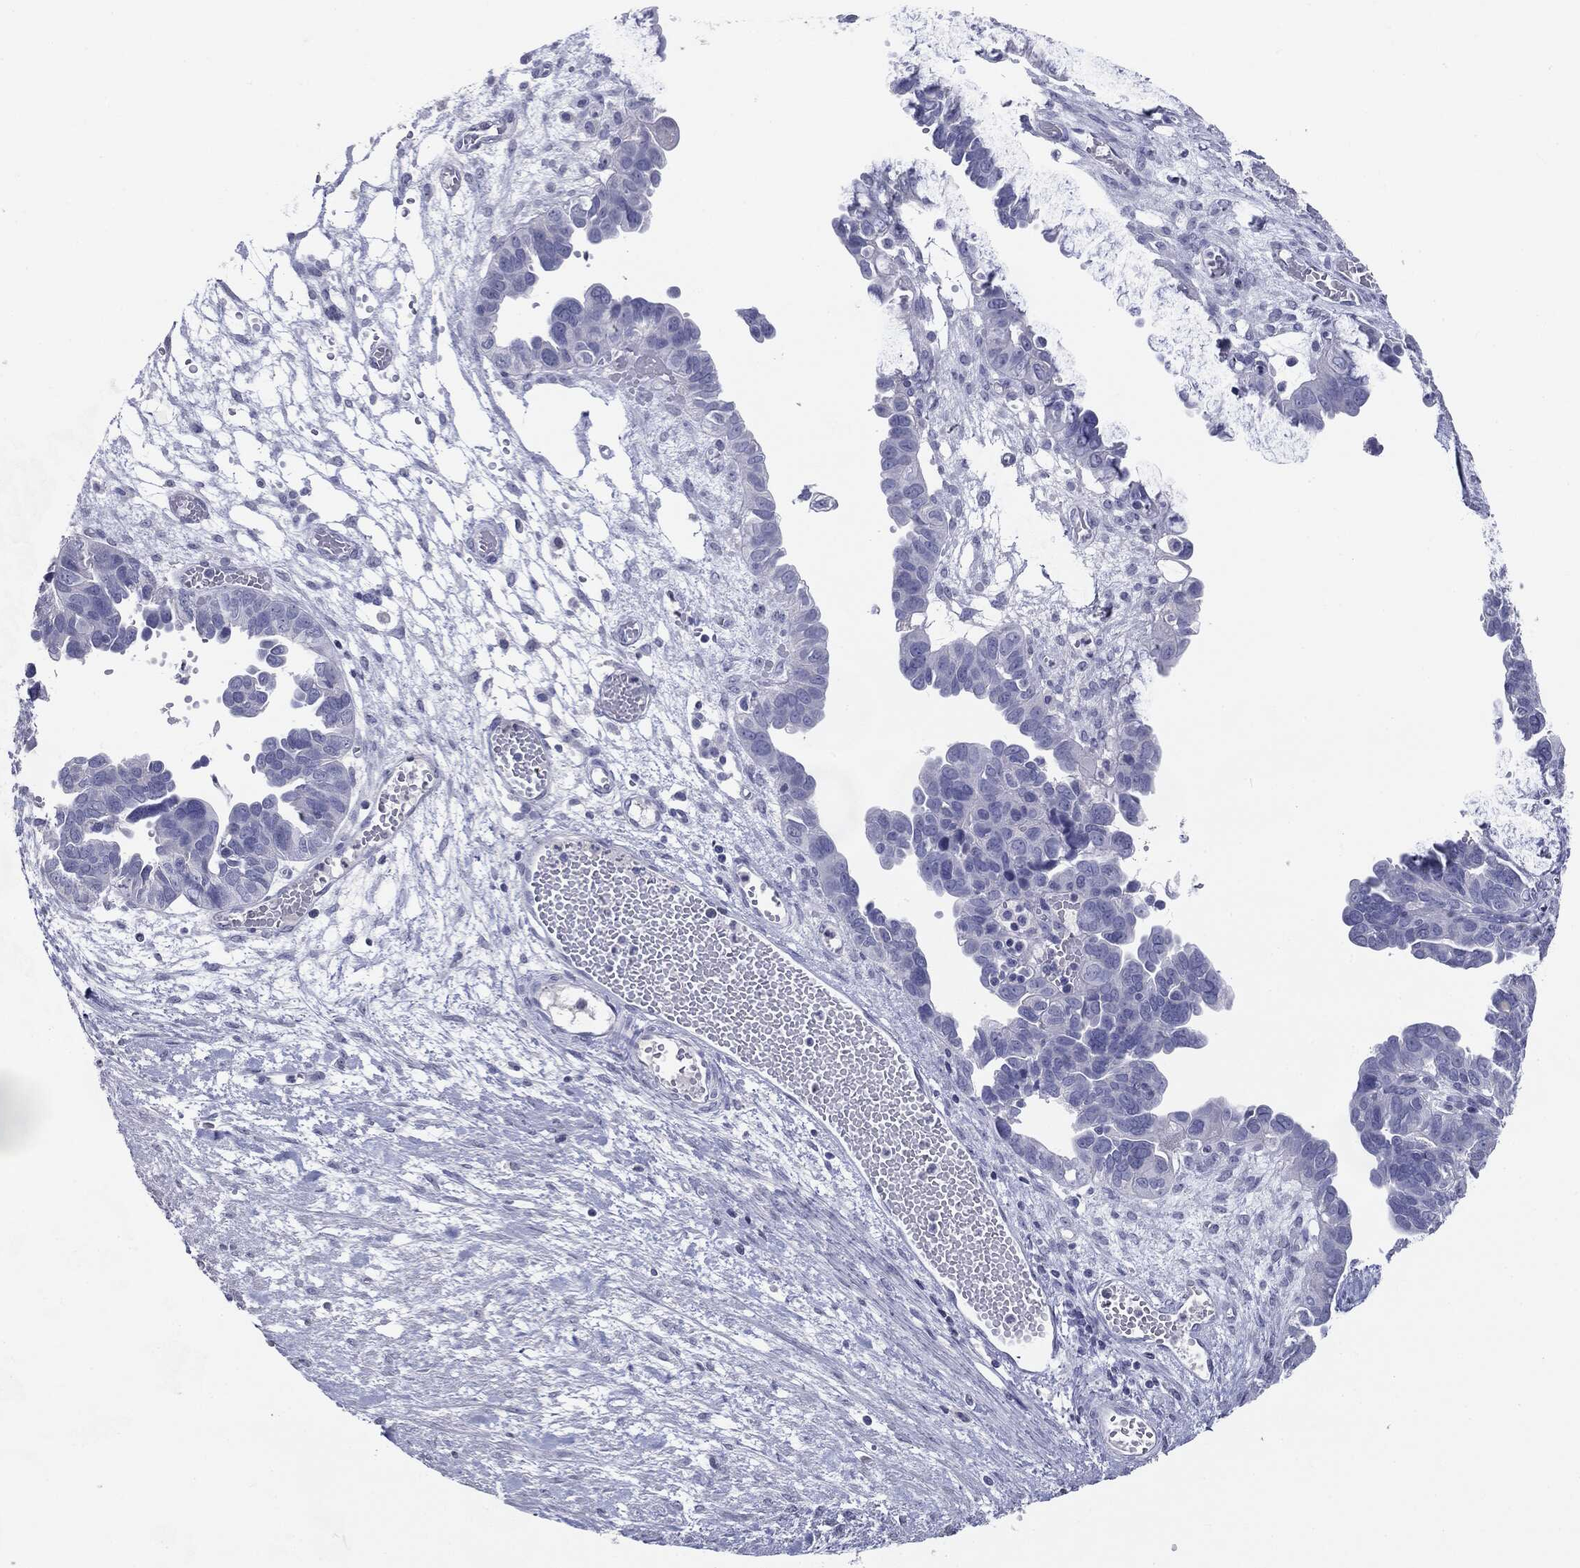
{"staining": {"intensity": "negative", "quantity": "none", "location": "none"}, "tissue": "ovarian cancer", "cell_type": "Tumor cells", "image_type": "cancer", "snomed": [{"axis": "morphology", "description": "Cystadenocarcinoma, serous, NOS"}, {"axis": "topography", "description": "Ovary"}], "caption": "There is no significant expression in tumor cells of ovarian serous cystadenocarcinoma.", "gene": "SERPINB4", "patient": {"sex": "female", "age": 64}}